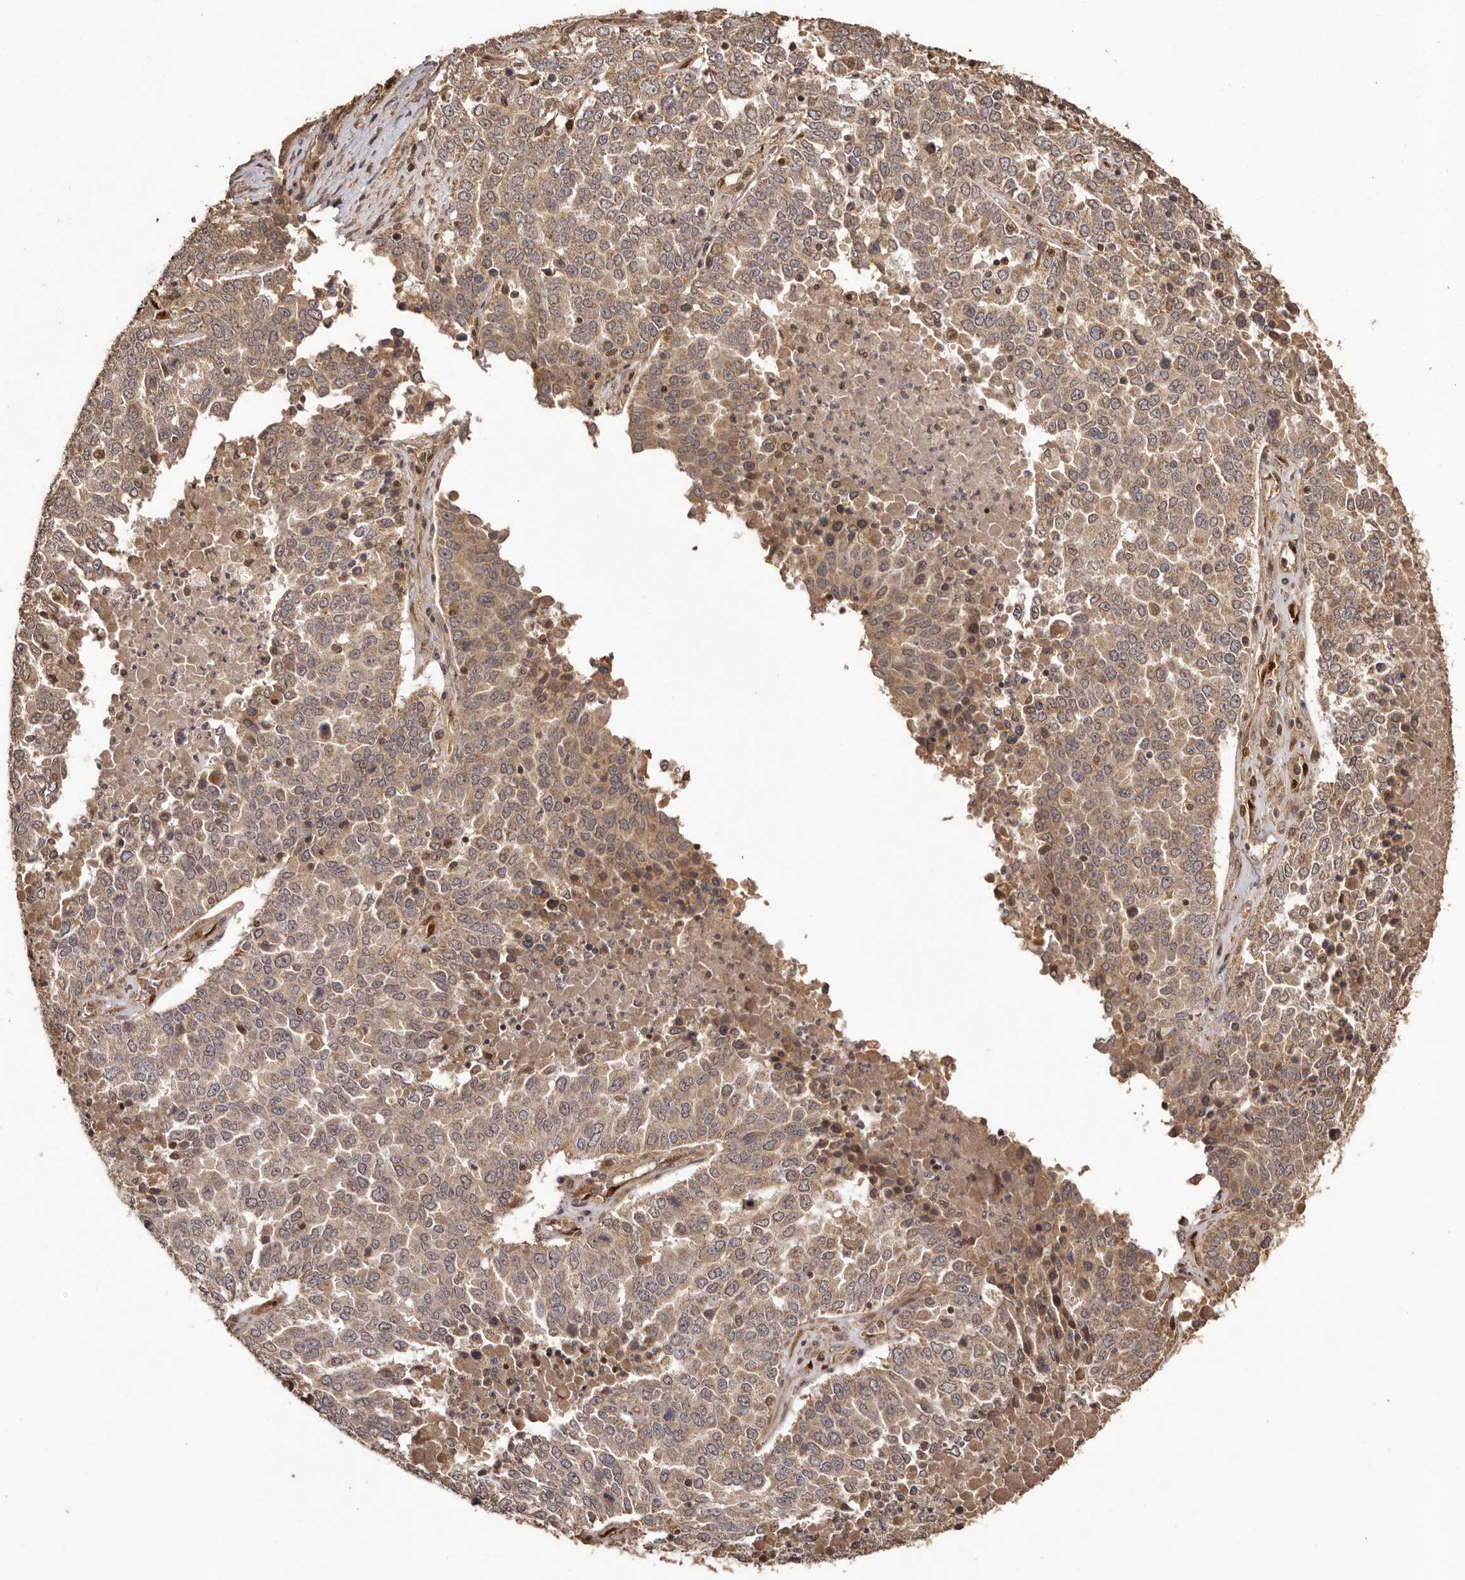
{"staining": {"intensity": "weak", "quantity": ">75%", "location": "cytoplasmic/membranous"}, "tissue": "ovarian cancer", "cell_type": "Tumor cells", "image_type": "cancer", "snomed": [{"axis": "morphology", "description": "Carcinoma, endometroid"}, {"axis": "topography", "description": "Ovary"}], "caption": "Ovarian endometroid carcinoma stained with a brown dye demonstrates weak cytoplasmic/membranous positive positivity in approximately >75% of tumor cells.", "gene": "UBR2", "patient": {"sex": "female", "age": 62}}